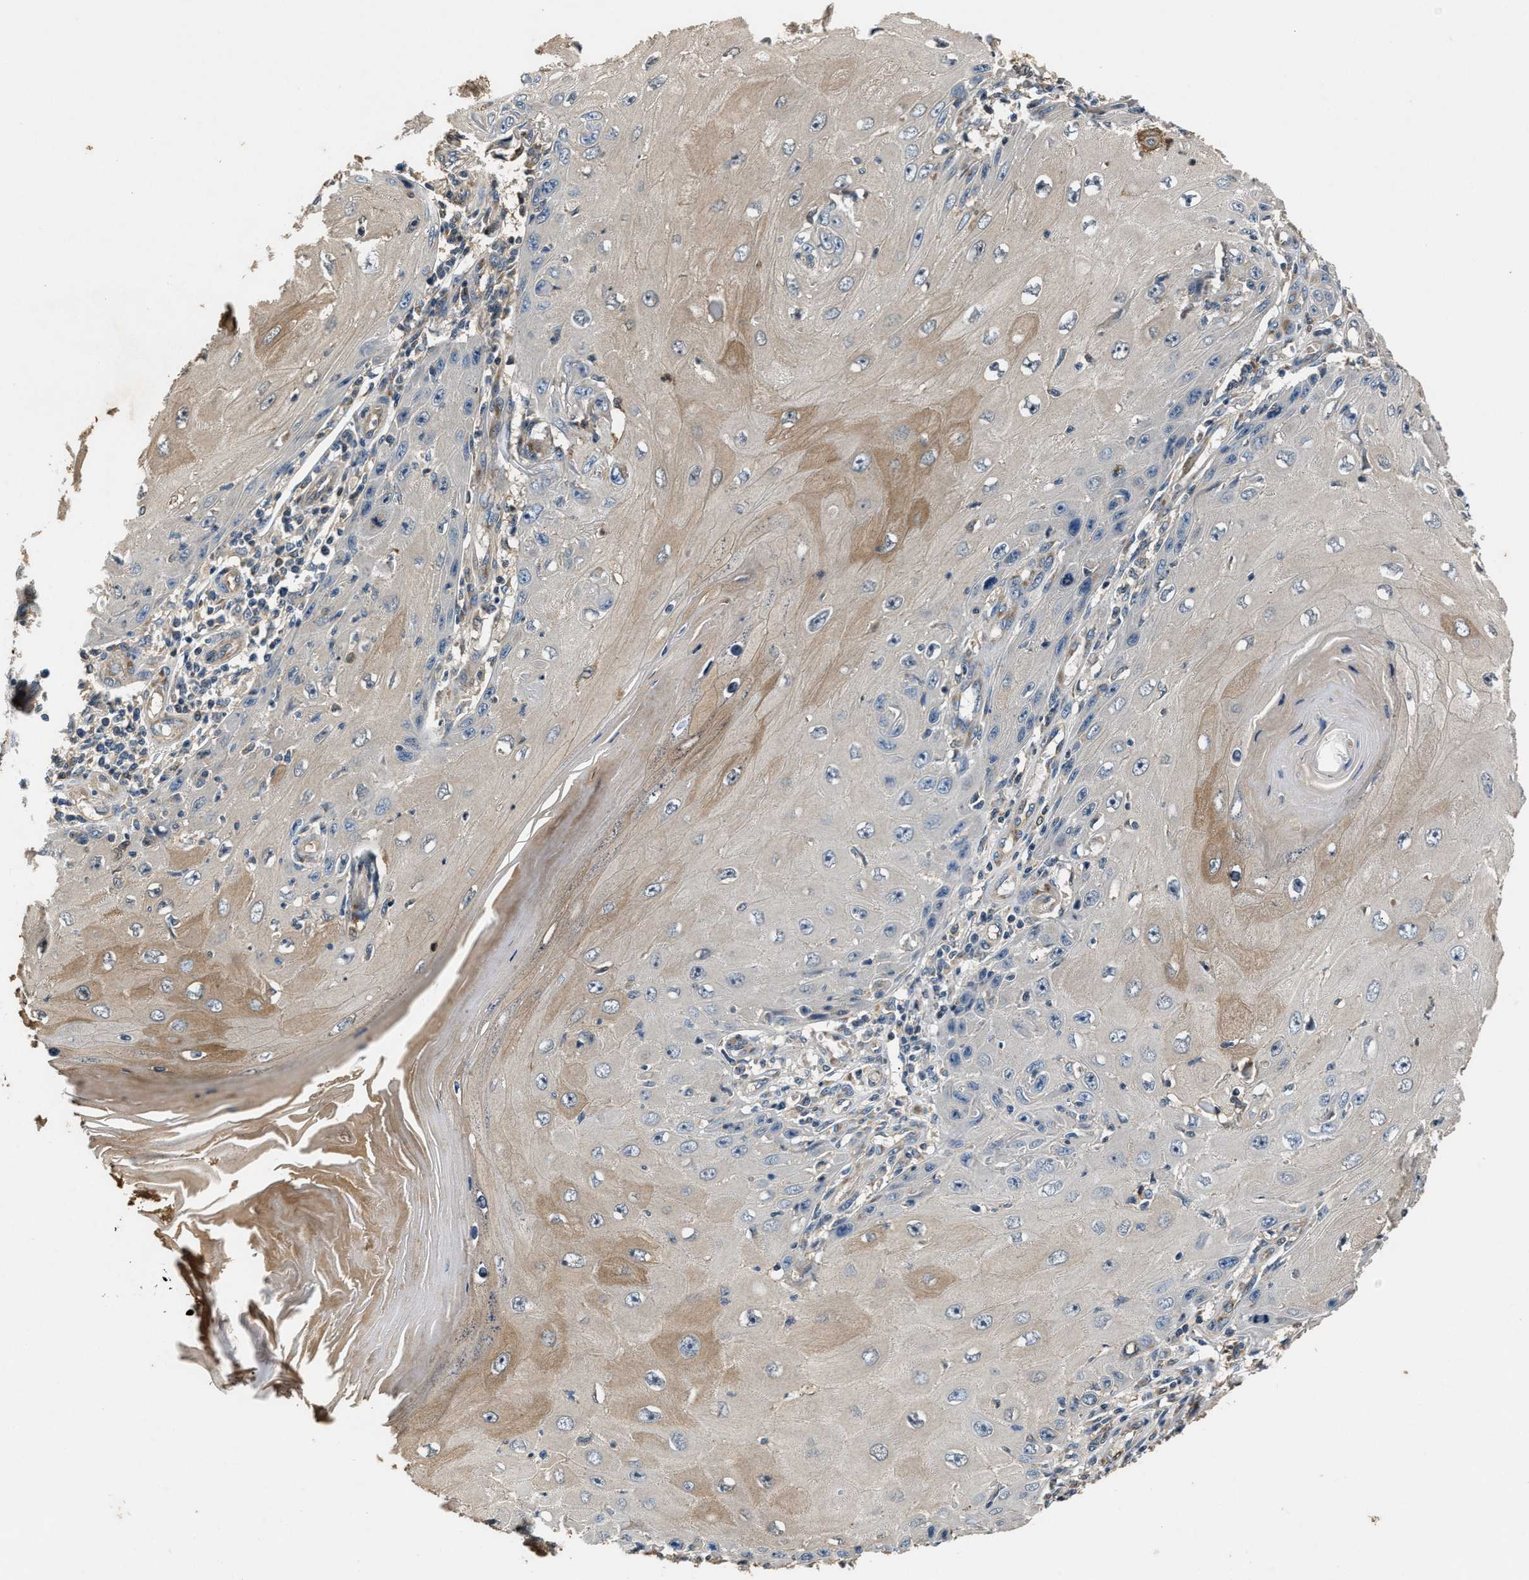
{"staining": {"intensity": "moderate", "quantity": "<25%", "location": "cytoplasmic/membranous"}, "tissue": "skin cancer", "cell_type": "Tumor cells", "image_type": "cancer", "snomed": [{"axis": "morphology", "description": "Squamous cell carcinoma, NOS"}, {"axis": "topography", "description": "Skin"}], "caption": "A photomicrograph of squamous cell carcinoma (skin) stained for a protein shows moderate cytoplasmic/membranous brown staining in tumor cells.", "gene": "CHUK", "patient": {"sex": "female", "age": 73}}